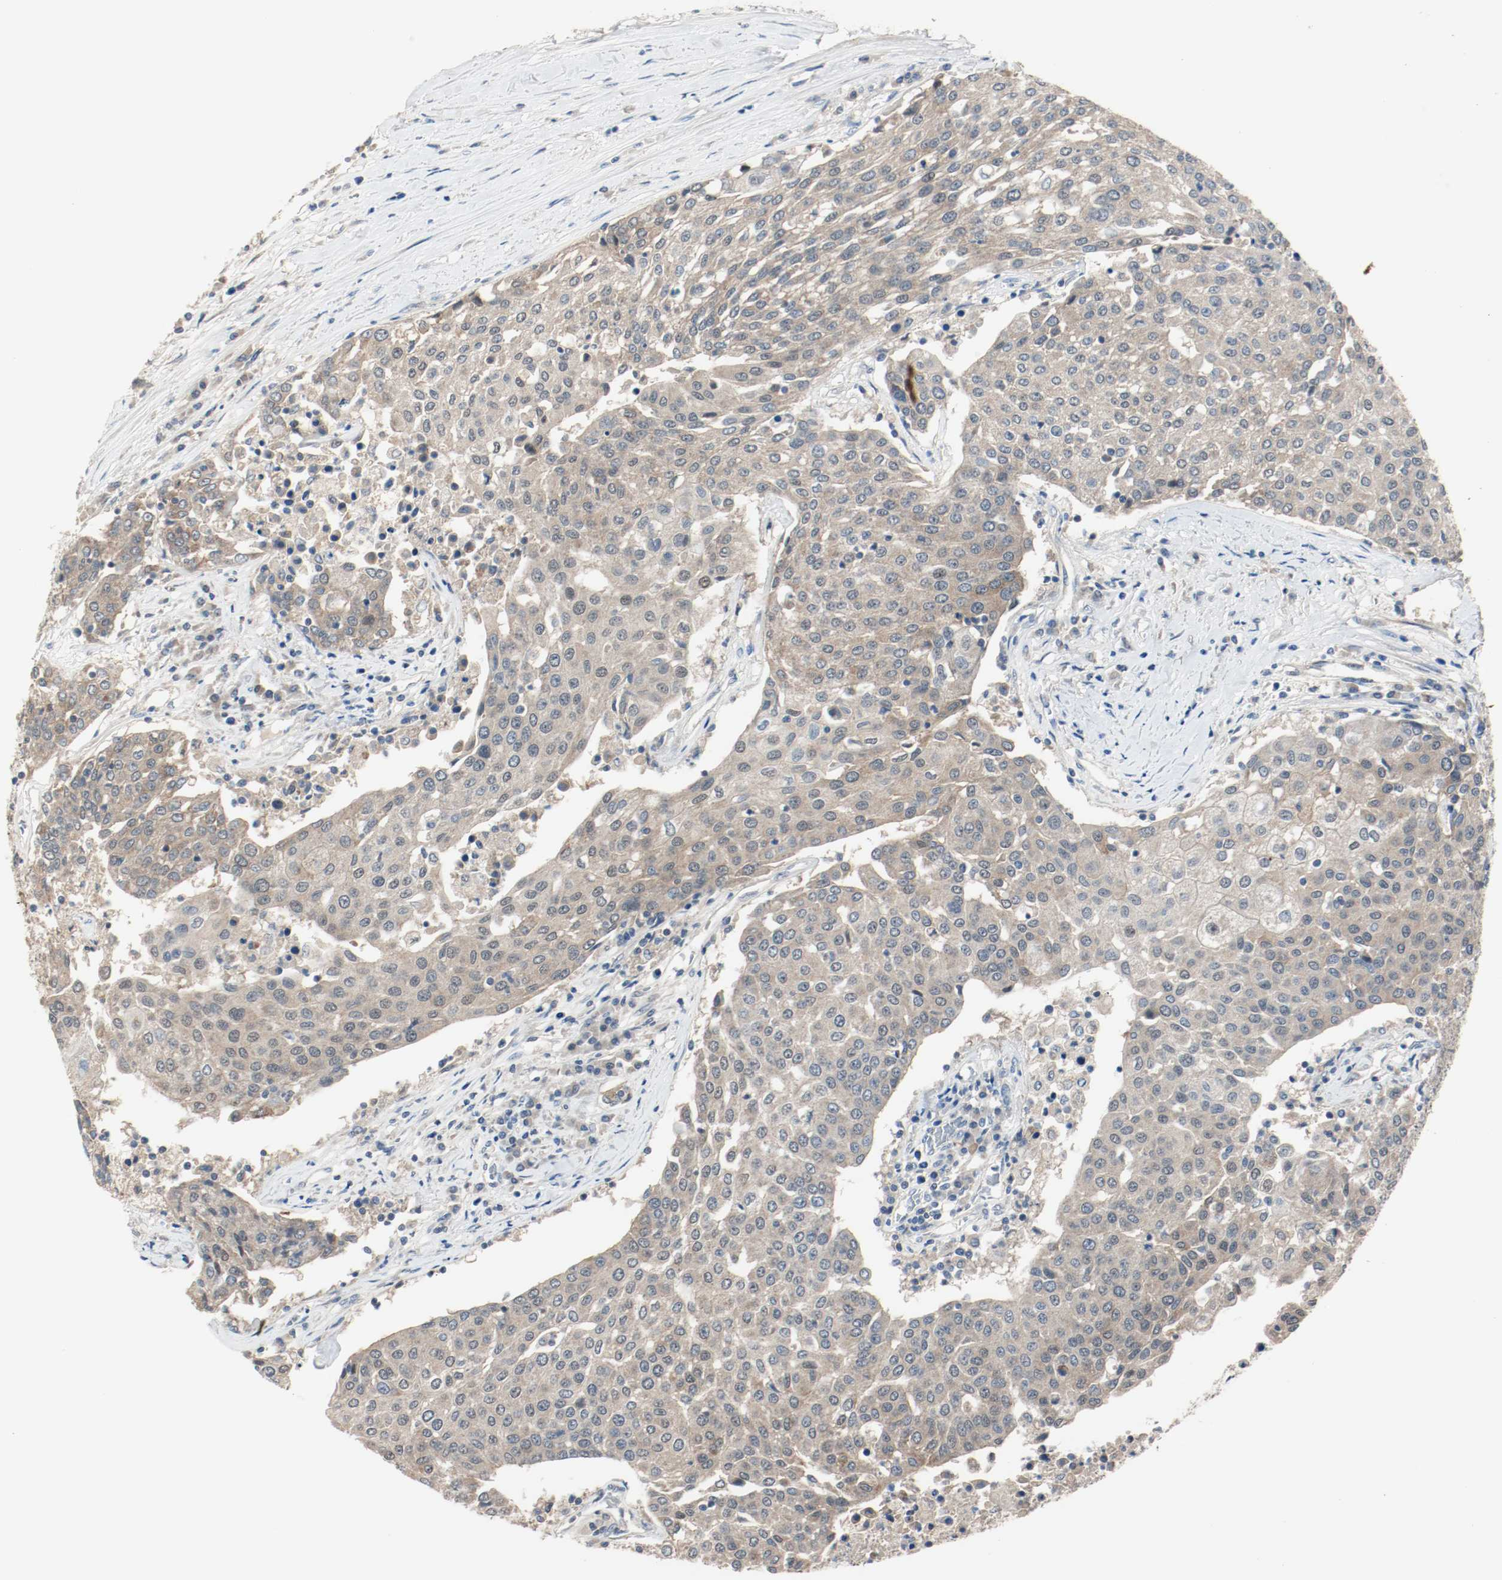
{"staining": {"intensity": "weak", "quantity": ">75%", "location": "cytoplasmic/membranous"}, "tissue": "urothelial cancer", "cell_type": "Tumor cells", "image_type": "cancer", "snomed": [{"axis": "morphology", "description": "Urothelial carcinoma, High grade"}, {"axis": "topography", "description": "Urinary bladder"}], "caption": "Tumor cells exhibit low levels of weak cytoplasmic/membranous expression in approximately >75% of cells in human high-grade urothelial carcinoma. The protein is stained brown, and the nuclei are stained in blue (DAB IHC with brightfield microscopy, high magnification).", "gene": "MELTF", "patient": {"sex": "female", "age": 85}}